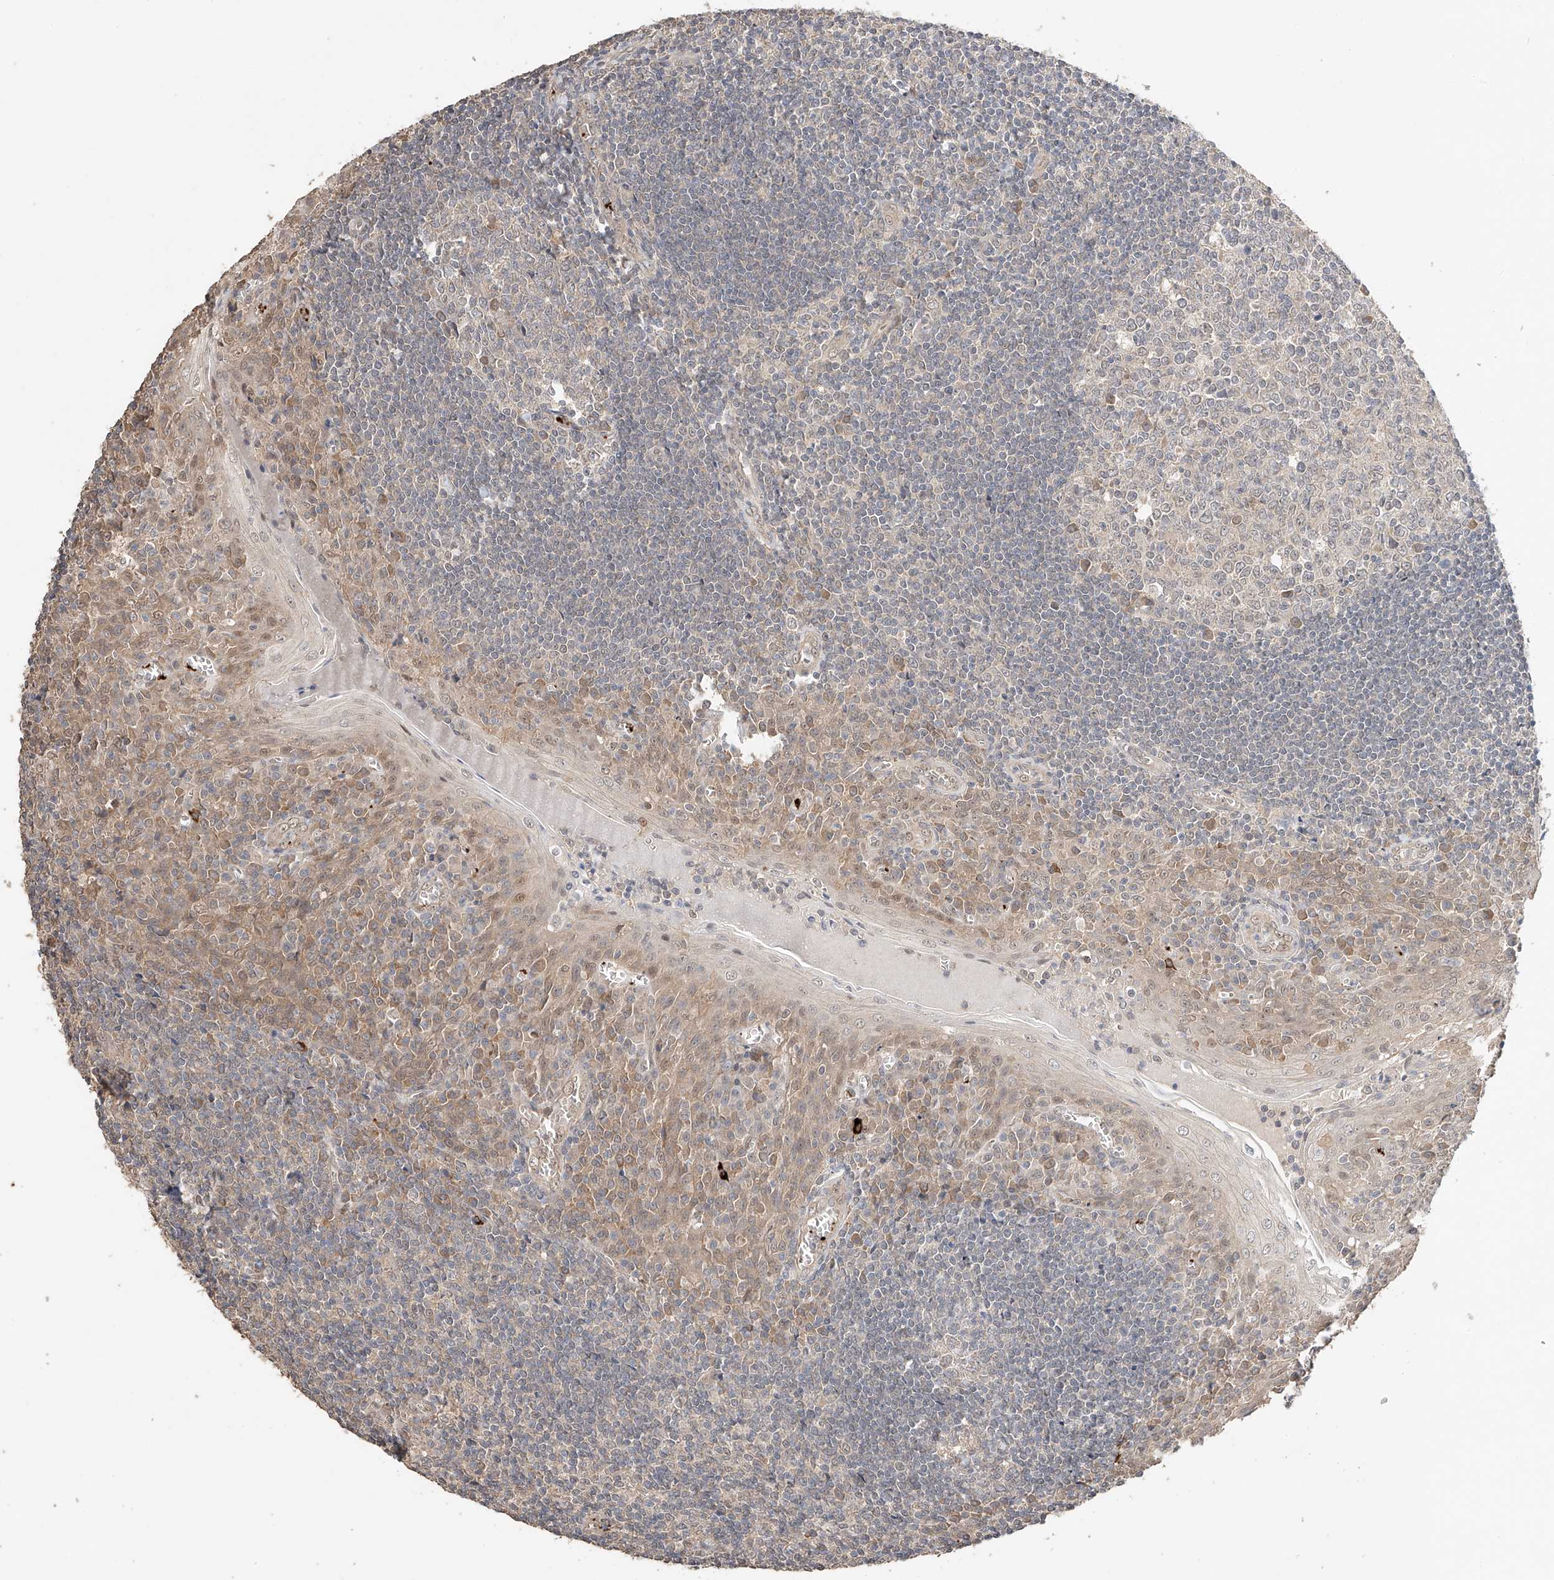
{"staining": {"intensity": "negative", "quantity": "none", "location": "none"}, "tissue": "tonsil", "cell_type": "Germinal center cells", "image_type": "normal", "snomed": [{"axis": "morphology", "description": "Normal tissue, NOS"}, {"axis": "topography", "description": "Tonsil"}], "caption": "An immunohistochemistry image of normal tonsil is shown. There is no staining in germinal center cells of tonsil. Brightfield microscopy of immunohistochemistry (IHC) stained with DAB (3,3'-diaminobenzidine) (brown) and hematoxylin (blue), captured at high magnification.", "gene": "ZFHX2", "patient": {"sex": "male", "age": 27}}